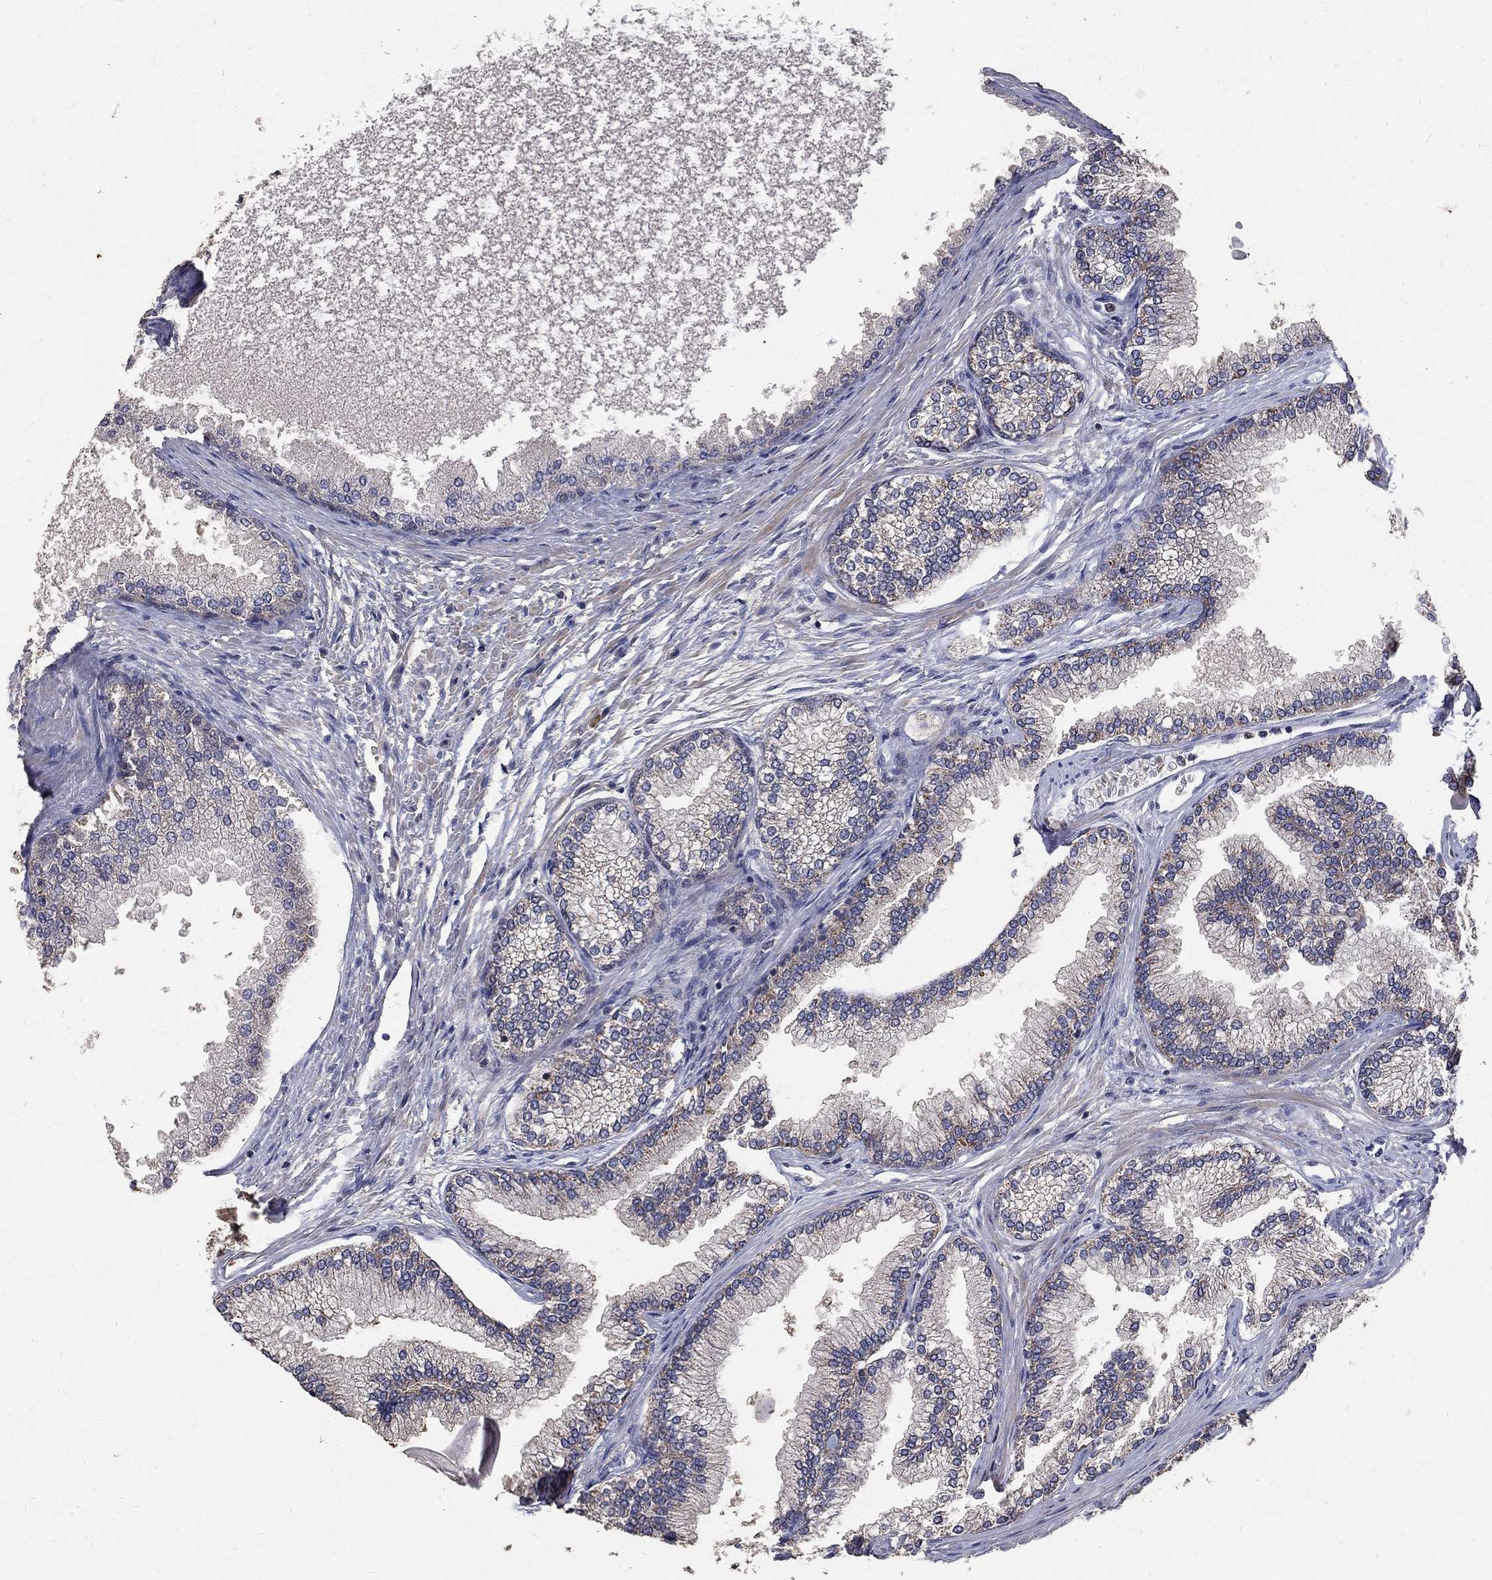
{"staining": {"intensity": "moderate", "quantity": "25%-75%", "location": "cytoplasmic/membranous"}, "tissue": "prostate", "cell_type": "Glandular cells", "image_type": "normal", "snomed": [{"axis": "morphology", "description": "Normal tissue, NOS"}, {"axis": "topography", "description": "Prostate"}], "caption": "This image demonstrates IHC staining of normal prostate, with medium moderate cytoplasmic/membranous expression in about 25%-75% of glandular cells.", "gene": "C17orf75", "patient": {"sex": "male", "age": 72}}